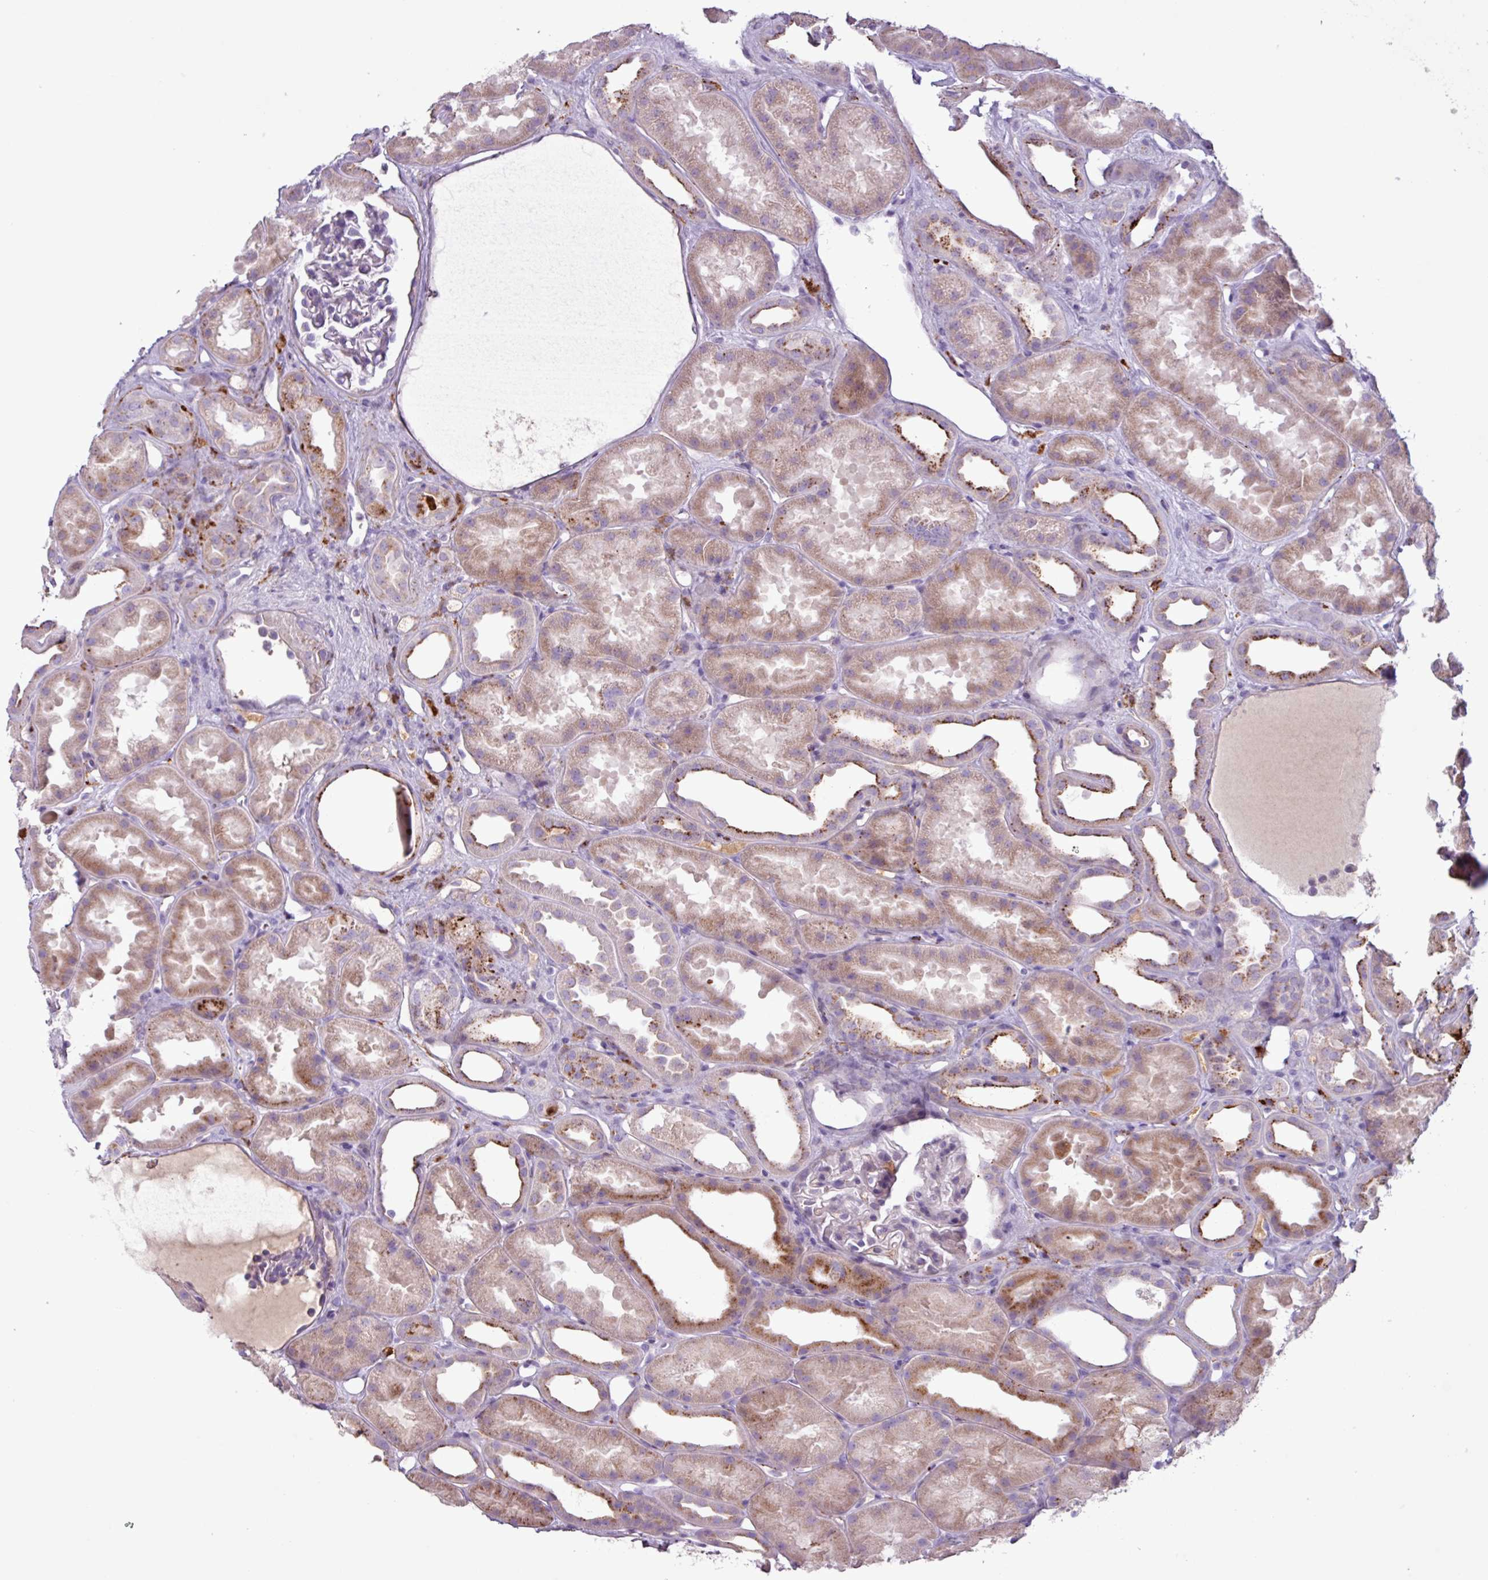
{"staining": {"intensity": "negative", "quantity": "none", "location": "none"}, "tissue": "kidney", "cell_type": "Cells in glomeruli", "image_type": "normal", "snomed": [{"axis": "morphology", "description": "Normal tissue, NOS"}, {"axis": "topography", "description": "Kidney"}], "caption": "Immunohistochemistry (IHC) photomicrograph of benign kidney: kidney stained with DAB (3,3'-diaminobenzidine) displays no significant protein positivity in cells in glomeruli.", "gene": "C4A", "patient": {"sex": "male", "age": 61}}